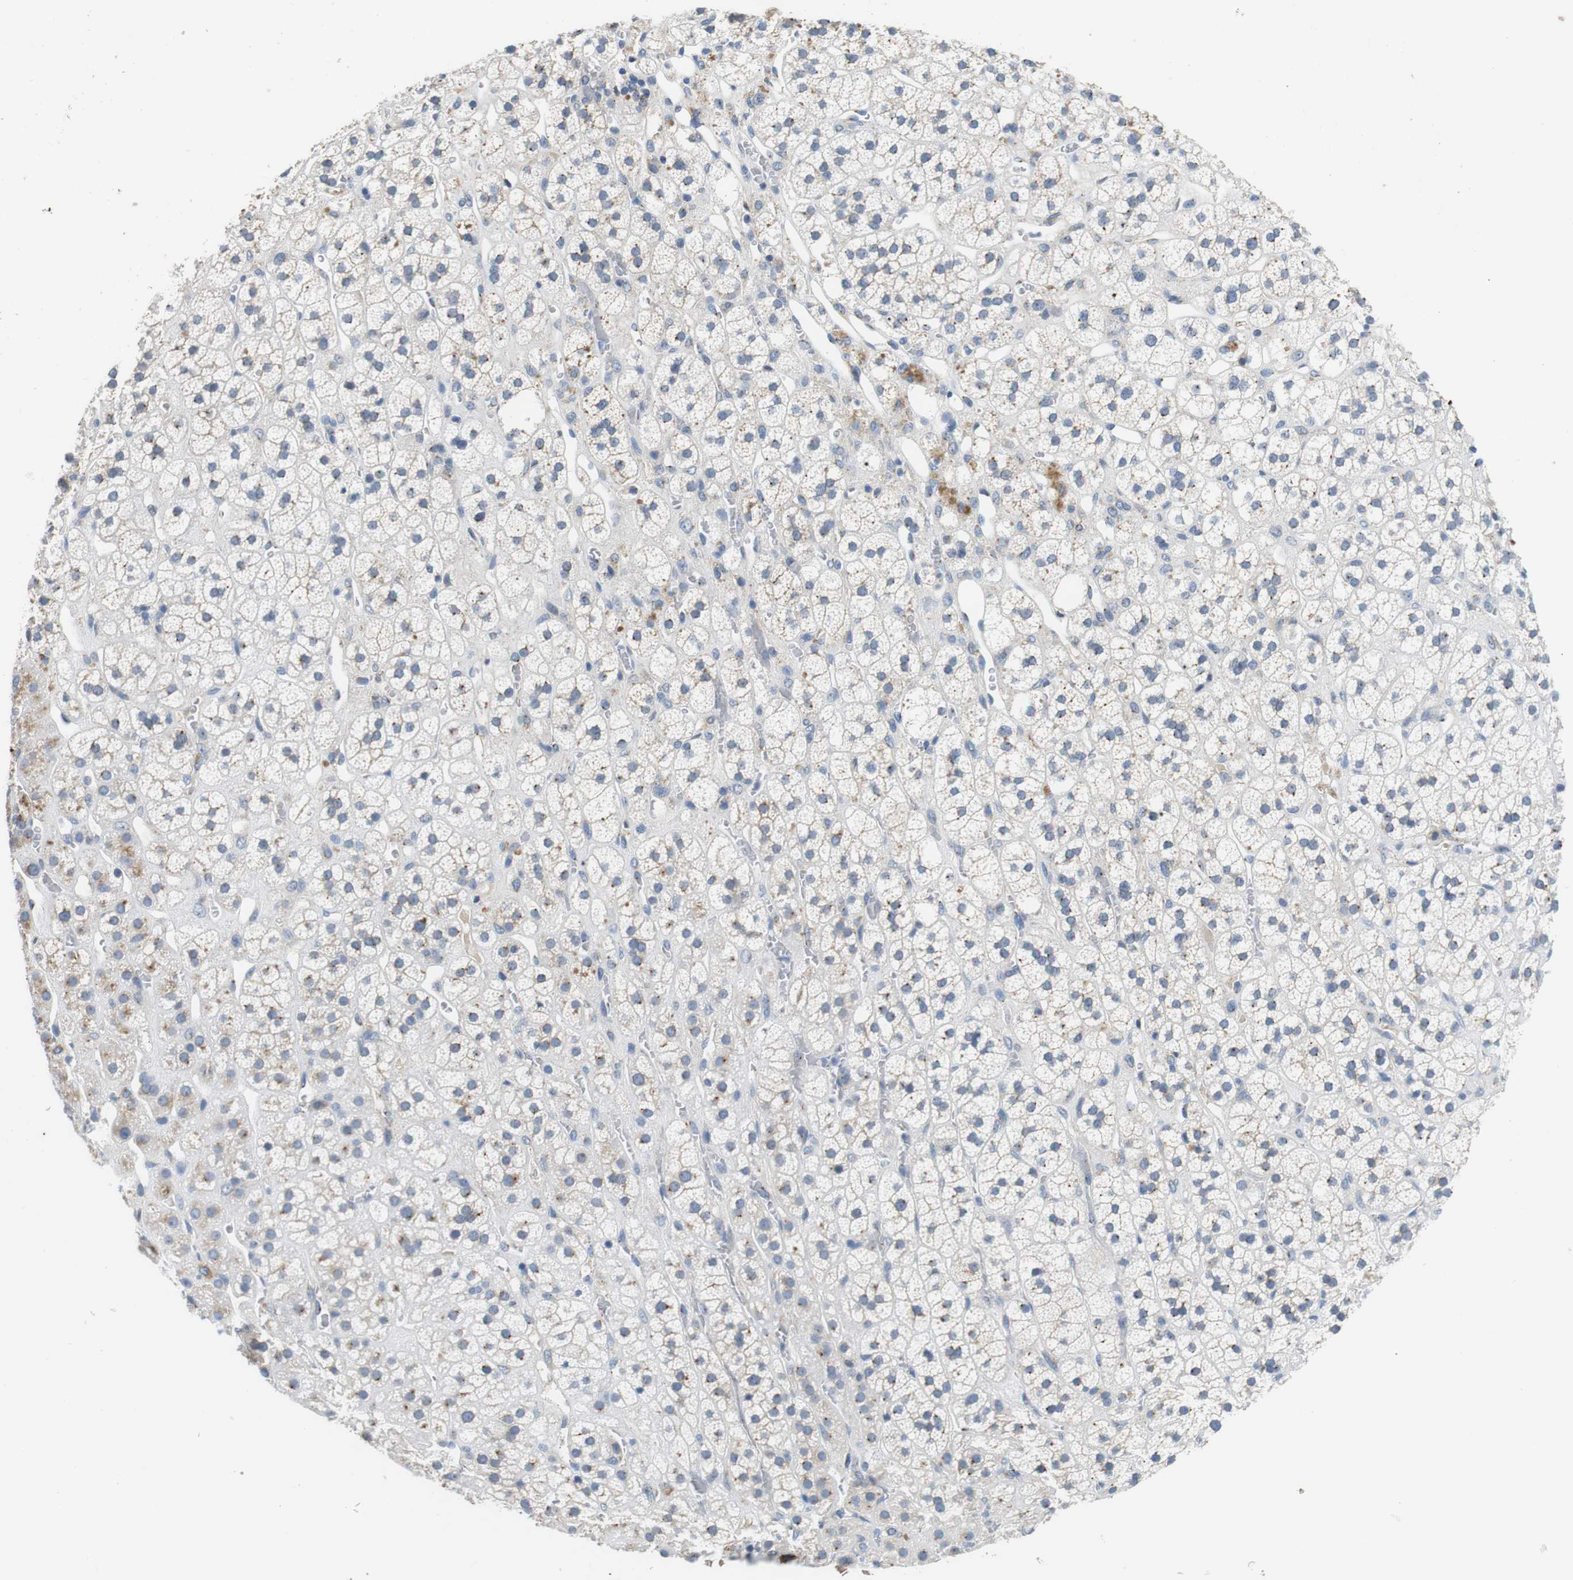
{"staining": {"intensity": "moderate", "quantity": "<25%", "location": "cytoplasmic/membranous"}, "tissue": "adrenal gland", "cell_type": "Glandular cells", "image_type": "normal", "snomed": [{"axis": "morphology", "description": "Normal tissue, NOS"}, {"axis": "topography", "description": "Adrenal gland"}], "caption": "This is a micrograph of IHC staining of normal adrenal gland, which shows moderate positivity in the cytoplasmic/membranous of glandular cells.", "gene": "UNC5CL", "patient": {"sex": "male", "age": 56}}